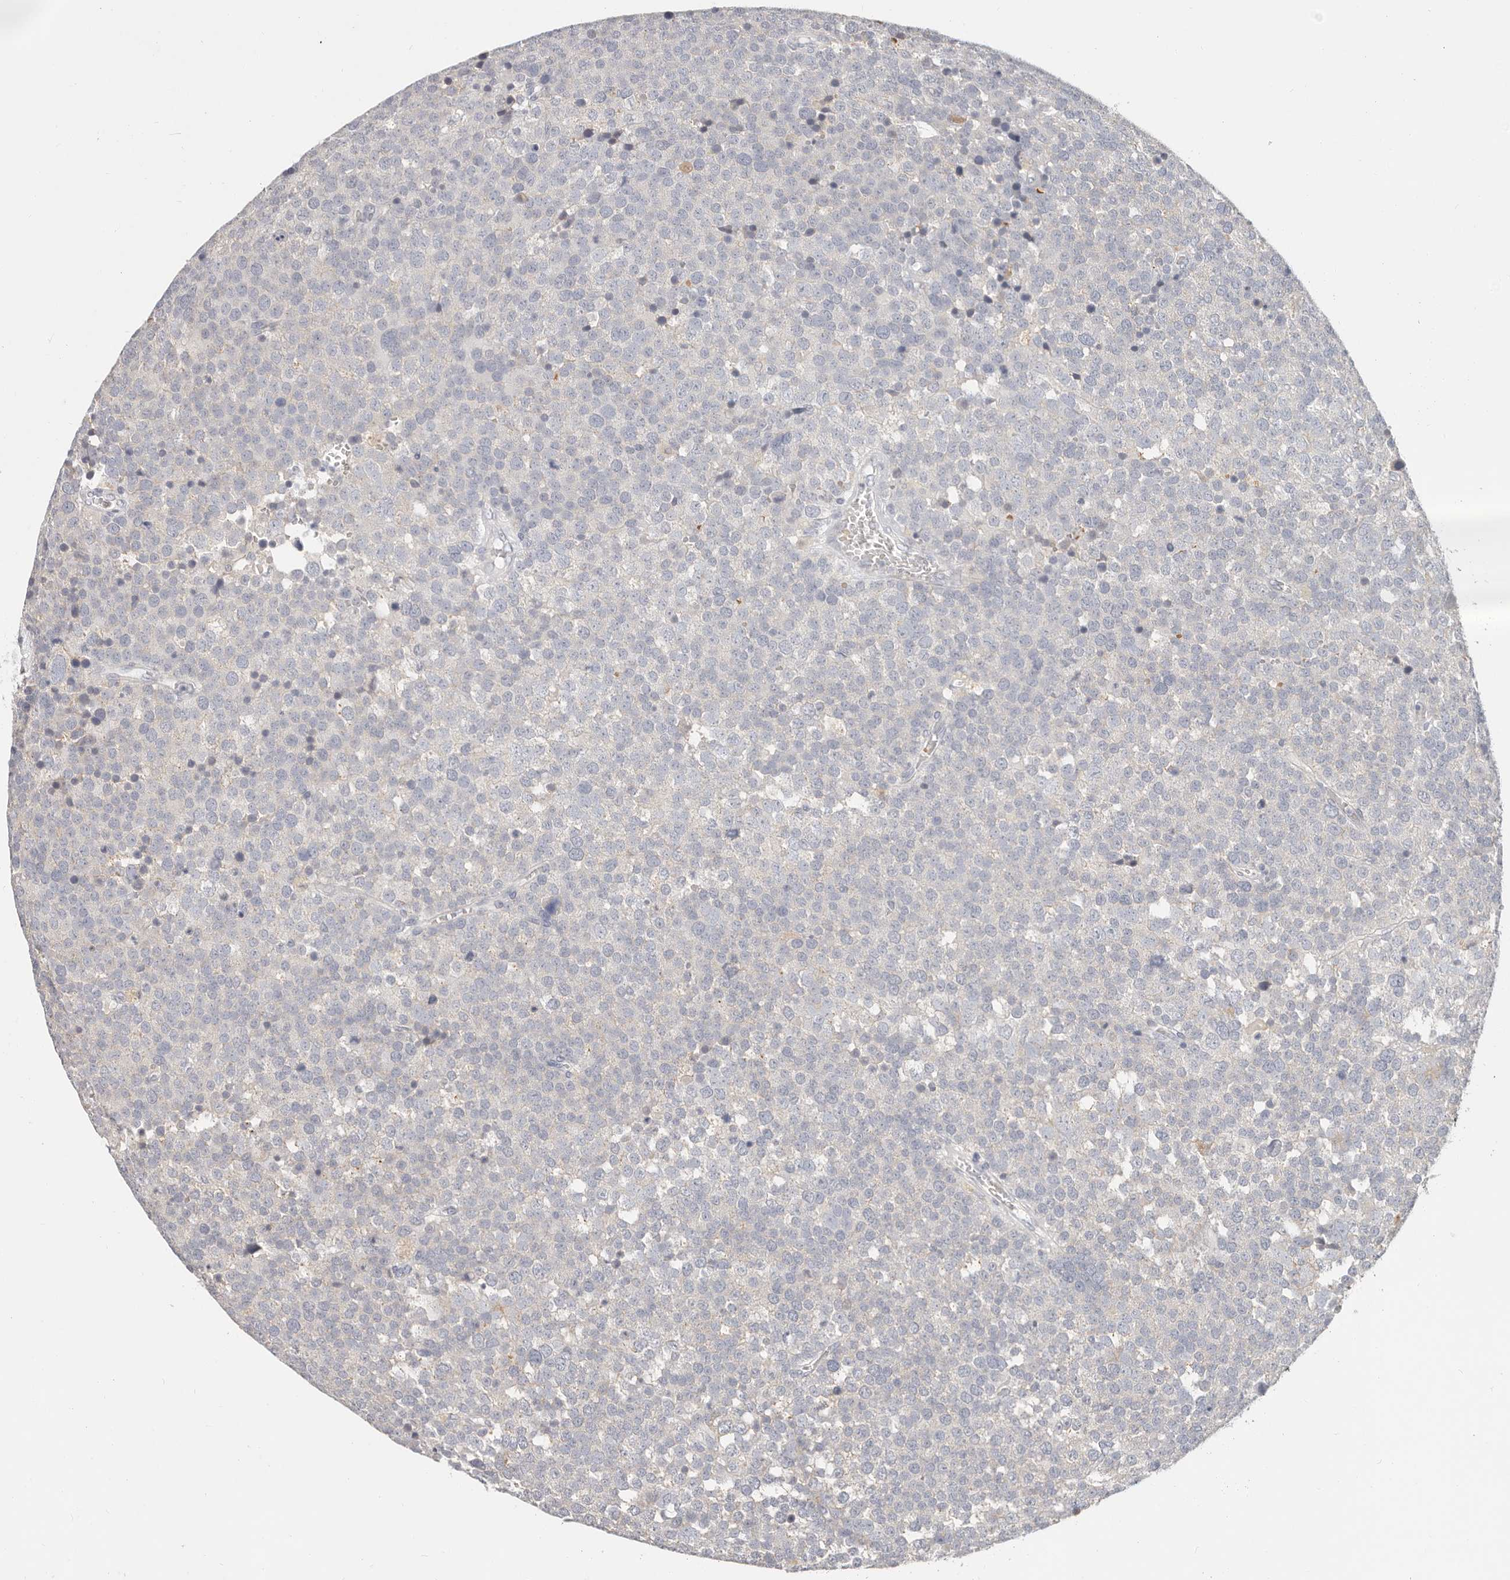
{"staining": {"intensity": "negative", "quantity": "none", "location": "none"}, "tissue": "testis cancer", "cell_type": "Tumor cells", "image_type": "cancer", "snomed": [{"axis": "morphology", "description": "Seminoma, NOS"}, {"axis": "topography", "description": "Testis"}], "caption": "High magnification brightfield microscopy of testis cancer (seminoma) stained with DAB (brown) and counterstained with hematoxylin (blue): tumor cells show no significant staining.", "gene": "TMEM63B", "patient": {"sex": "male", "age": 71}}